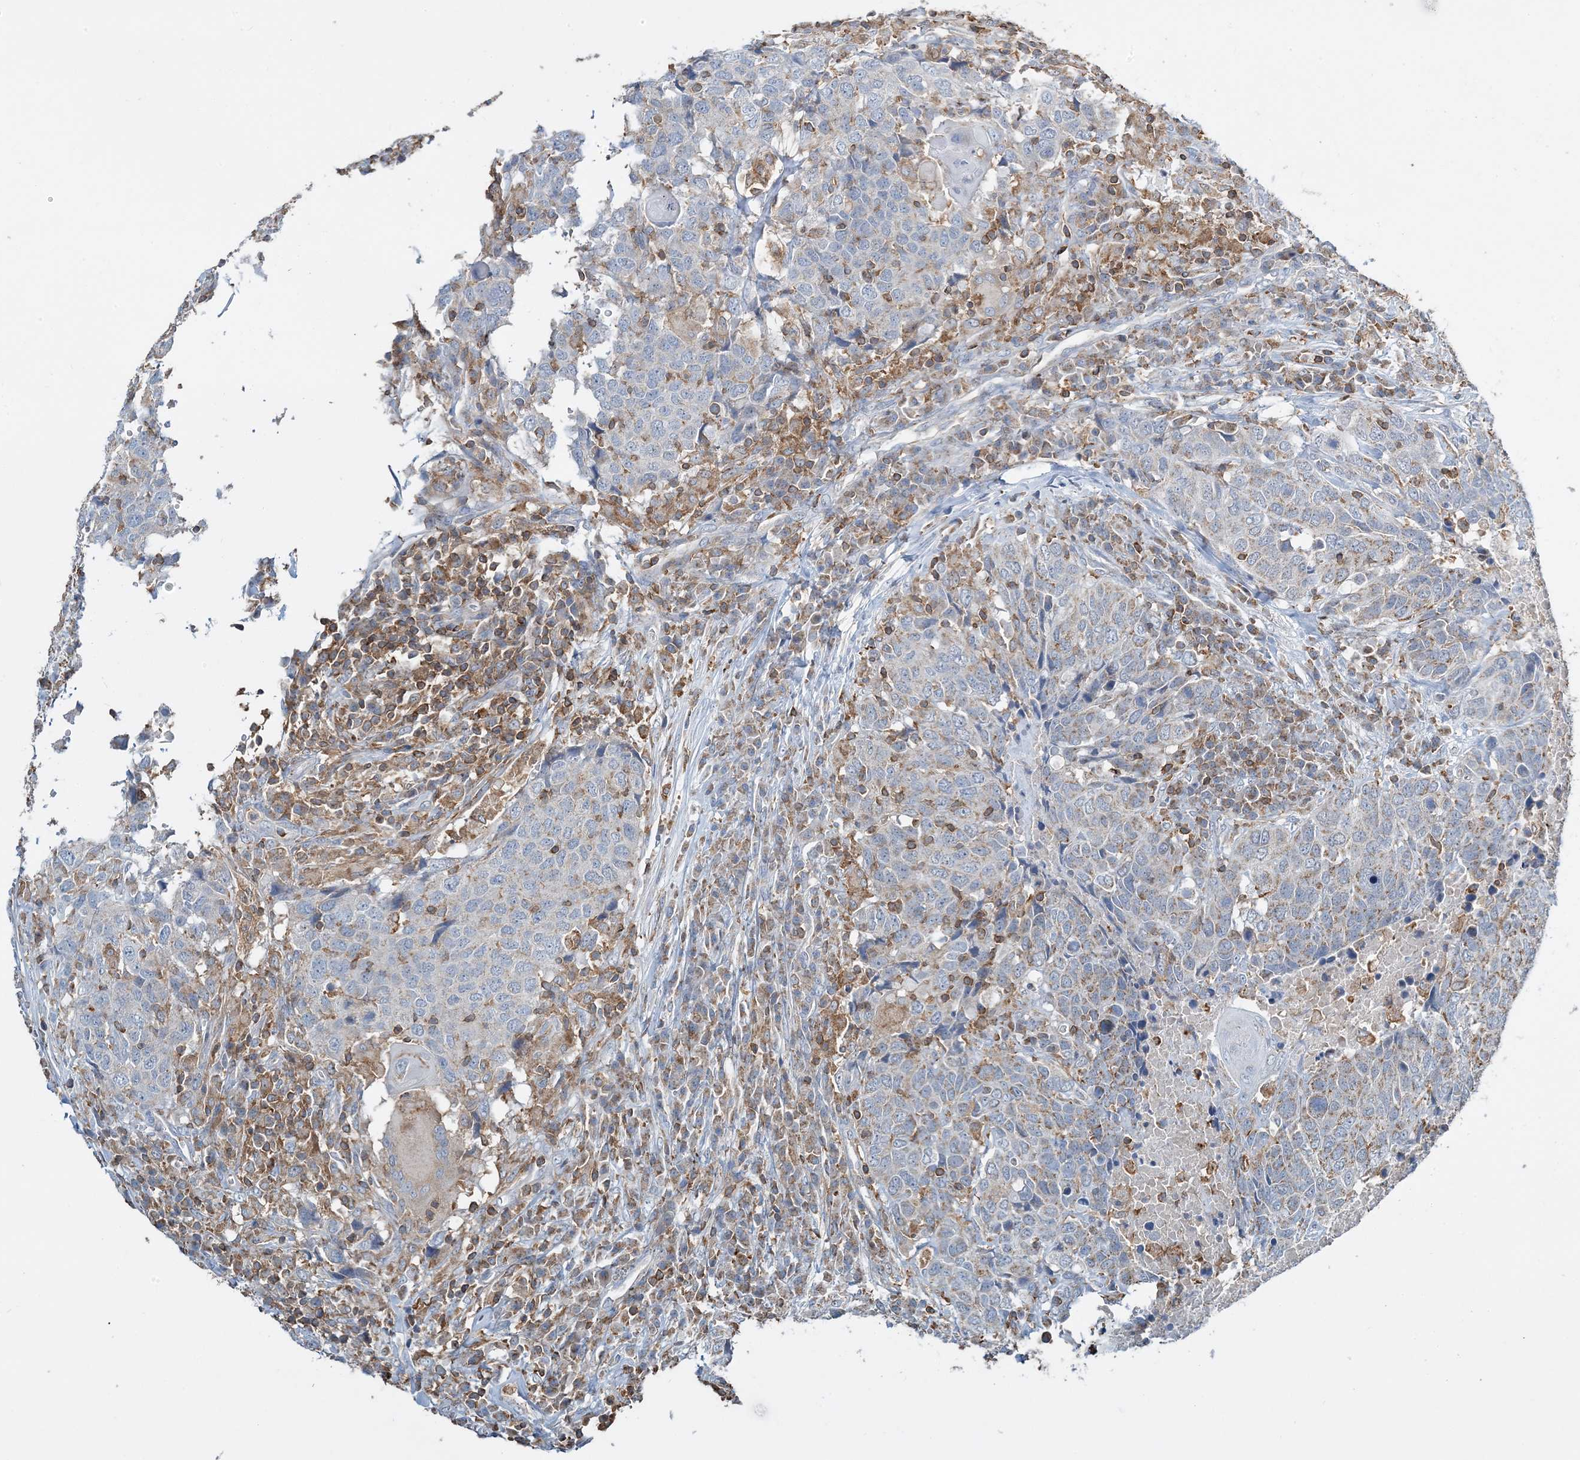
{"staining": {"intensity": "weak", "quantity": "25%-75%", "location": "cytoplasmic/membranous"}, "tissue": "head and neck cancer", "cell_type": "Tumor cells", "image_type": "cancer", "snomed": [{"axis": "morphology", "description": "Squamous cell carcinoma, NOS"}, {"axis": "topography", "description": "Head-Neck"}], "caption": "Immunohistochemistry (IHC) of head and neck cancer (squamous cell carcinoma) reveals low levels of weak cytoplasmic/membranous expression in about 25%-75% of tumor cells. Using DAB (3,3'-diaminobenzidine) (brown) and hematoxylin (blue) stains, captured at high magnification using brightfield microscopy.", "gene": "TMLHE", "patient": {"sex": "male", "age": 66}}